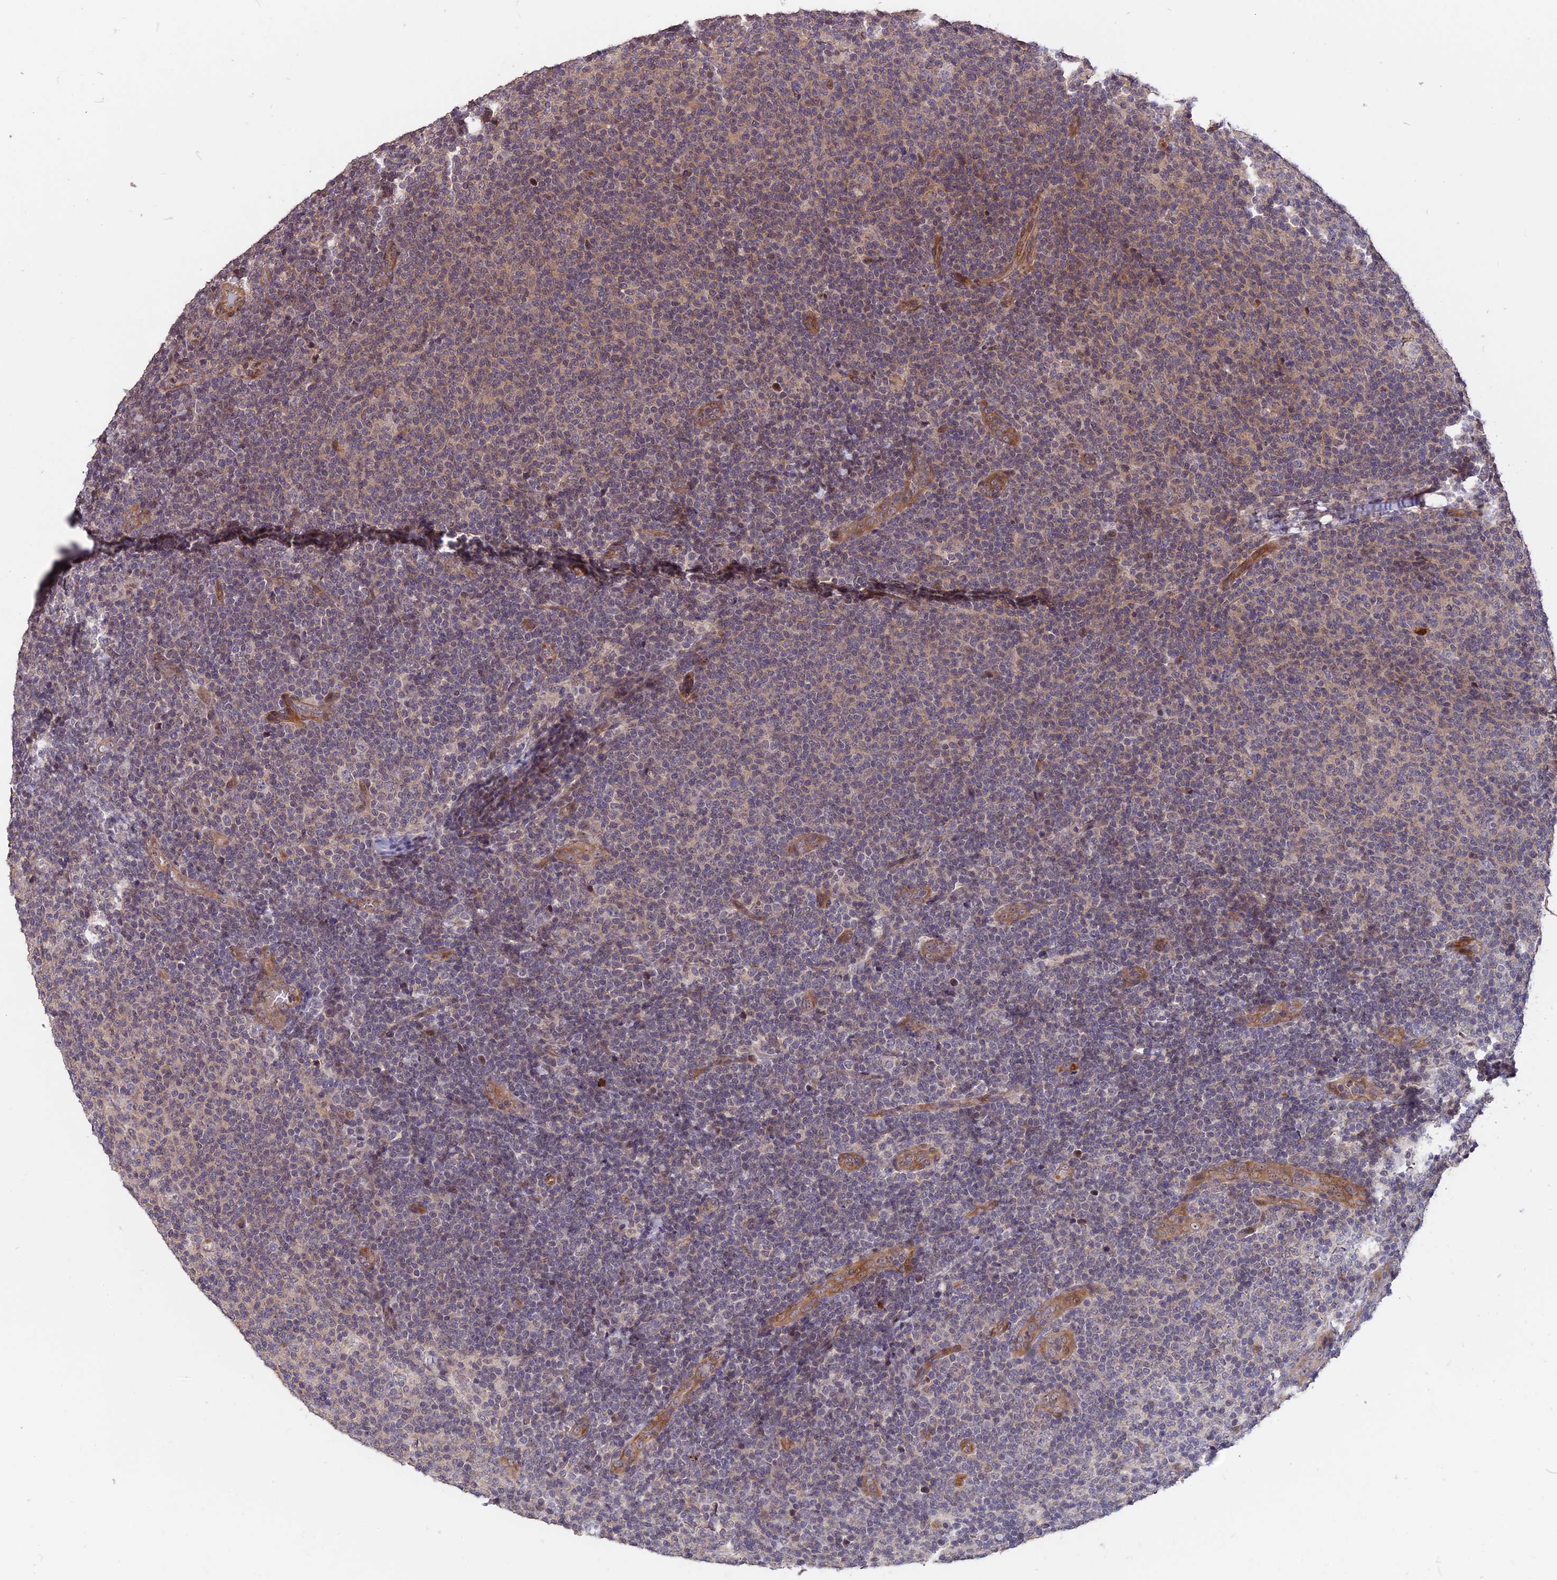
{"staining": {"intensity": "negative", "quantity": "none", "location": "none"}, "tissue": "lymphoma", "cell_type": "Tumor cells", "image_type": "cancer", "snomed": [{"axis": "morphology", "description": "Malignant lymphoma, non-Hodgkin's type, Low grade"}, {"axis": "topography", "description": "Lymph node"}], "caption": "Image shows no significant protein positivity in tumor cells of lymphoma.", "gene": "ZC3H10", "patient": {"sex": "male", "age": 66}}